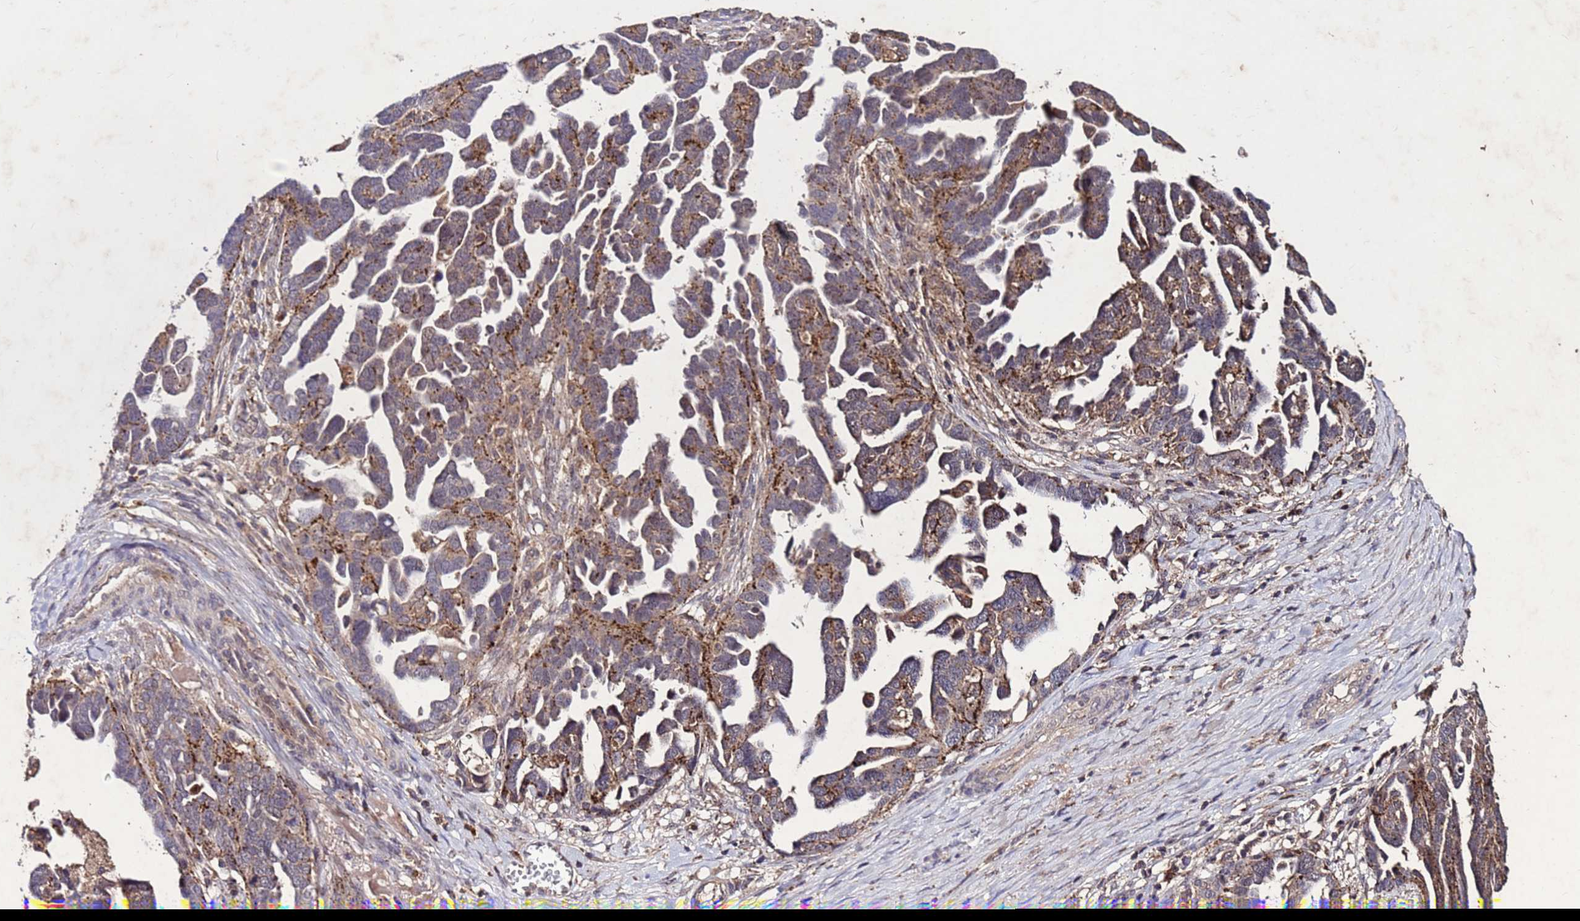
{"staining": {"intensity": "weak", "quantity": "25%-75%", "location": "cytoplasmic/membranous"}, "tissue": "ovarian cancer", "cell_type": "Tumor cells", "image_type": "cancer", "snomed": [{"axis": "morphology", "description": "Cystadenocarcinoma, serous, NOS"}, {"axis": "topography", "description": "Ovary"}], "caption": "Ovarian serous cystadenocarcinoma was stained to show a protein in brown. There is low levels of weak cytoplasmic/membranous staining in approximately 25%-75% of tumor cells.", "gene": "TOR4A", "patient": {"sex": "female", "age": 54}}